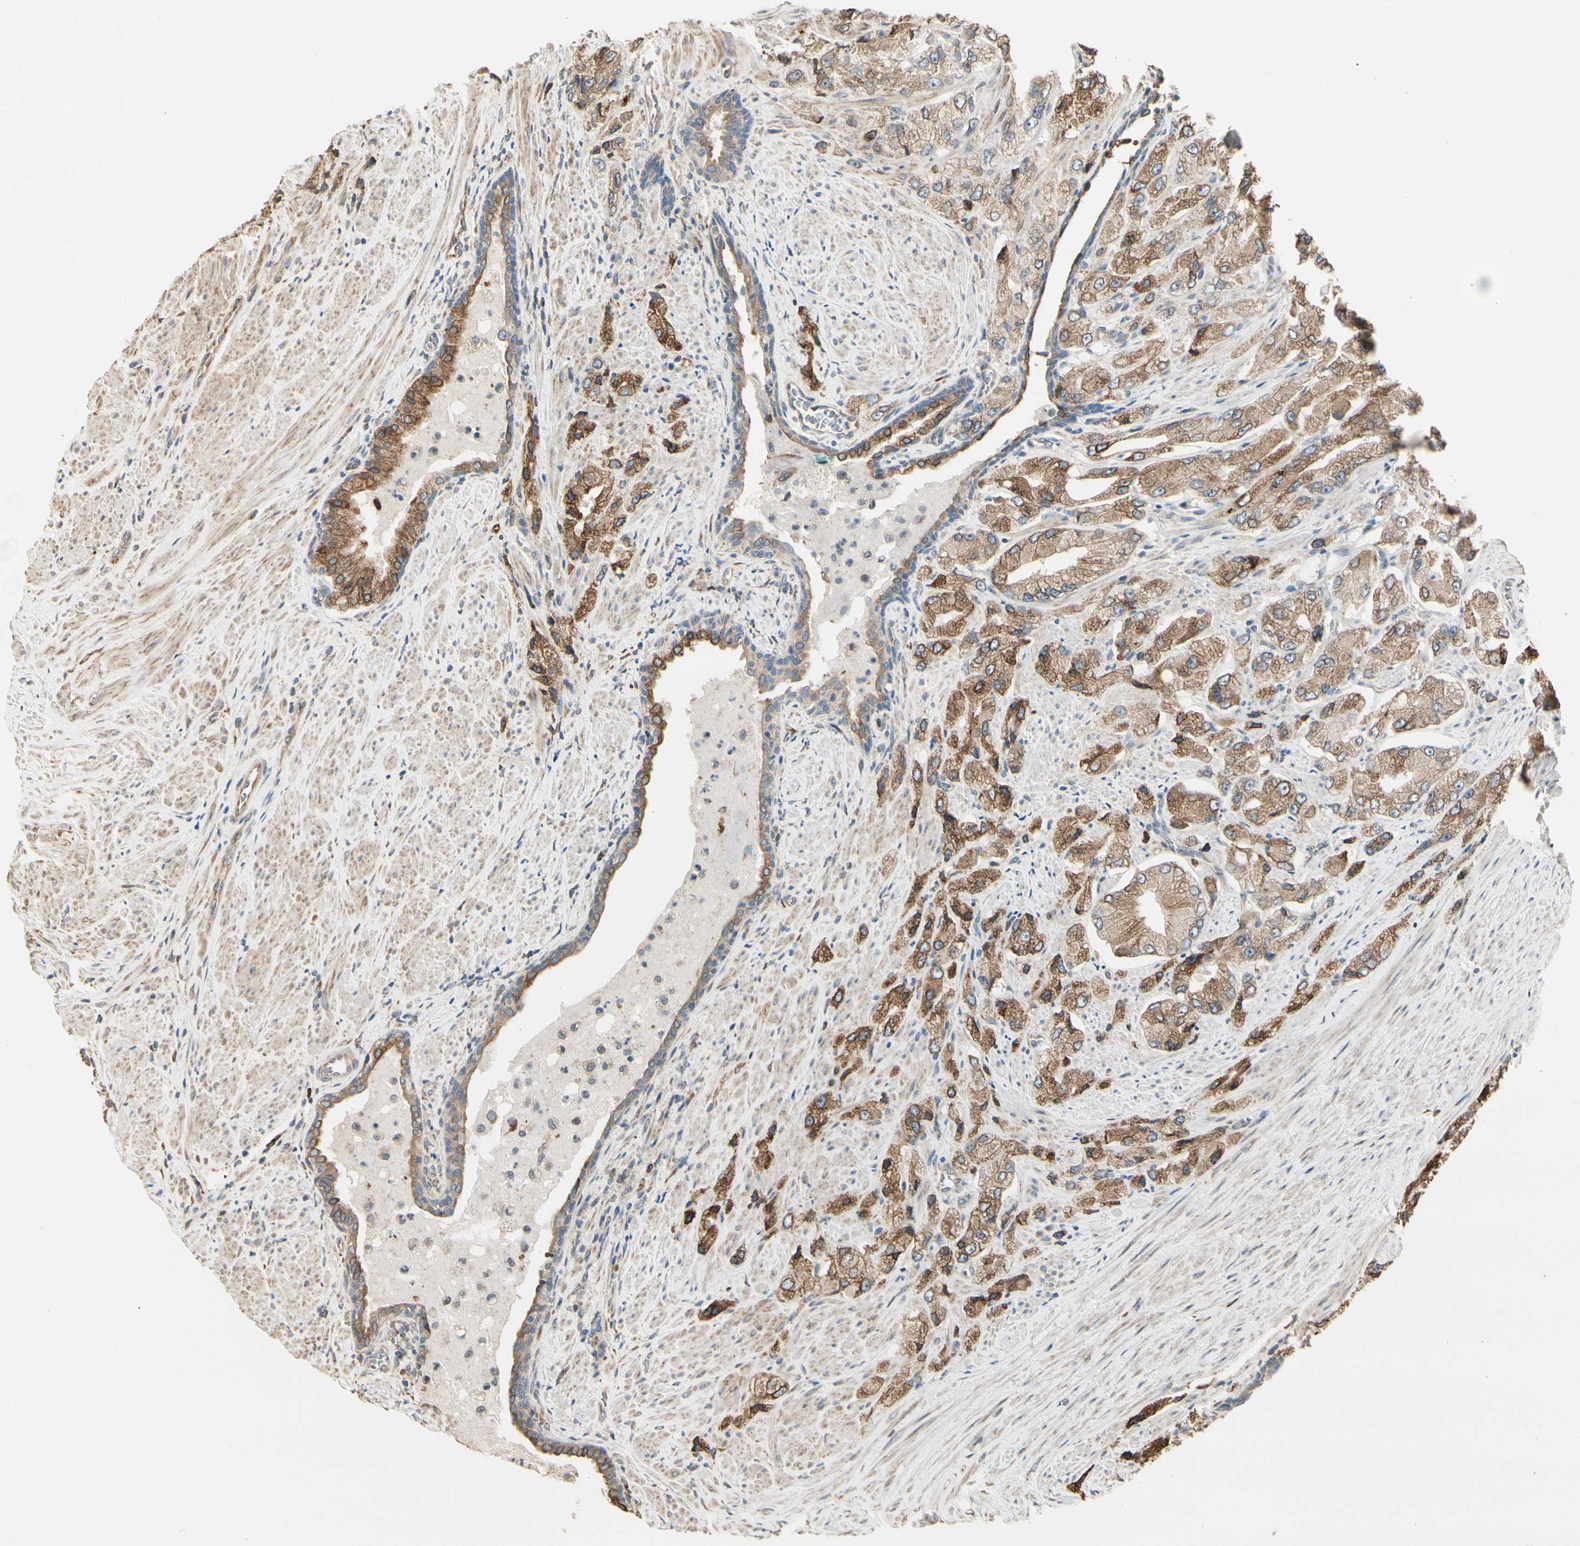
{"staining": {"intensity": "moderate", "quantity": ">75%", "location": "cytoplasmic/membranous"}, "tissue": "prostate cancer", "cell_type": "Tumor cells", "image_type": "cancer", "snomed": [{"axis": "morphology", "description": "Adenocarcinoma, High grade"}, {"axis": "topography", "description": "Prostate"}], "caption": "DAB immunohistochemical staining of human adenocarcinoma (high-grade) (prostate) displays moderate cytoplasmic/membranous protein positivity in about >75% of tumor cells. (DAB IHC with brightfield microscopy, high magnification).", "gene": "NUCB2", "patient": {"sex": "male", "age": 58}}